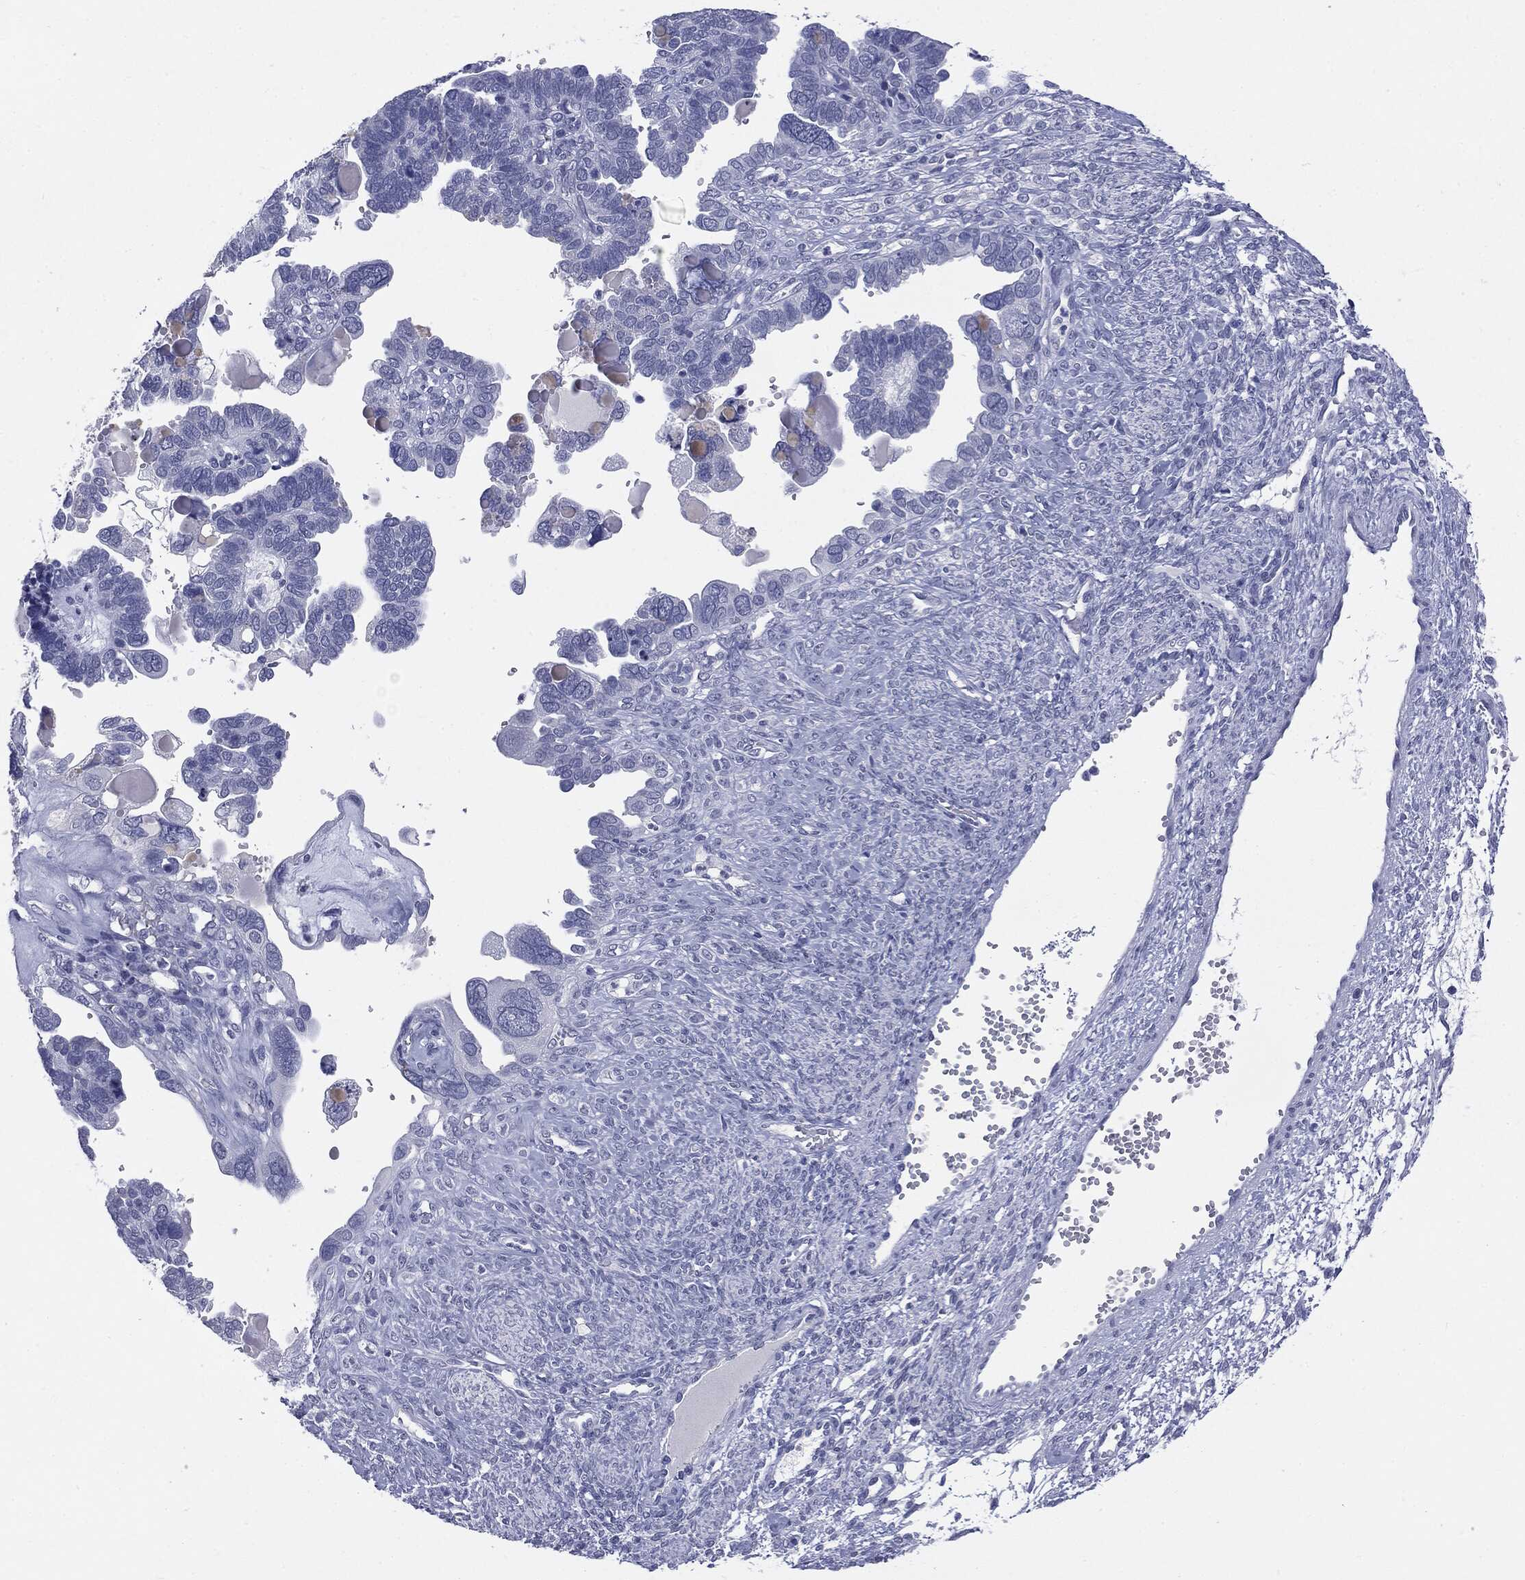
{"staining": {"intensity": "negative", "quantity": "none", "location": "none"}, "tissue": "ovarian cancer", "cell_type": "Tumor cells", "image_type": "cancer", "snomed": [{"axis": "morphology", "description": "Cystadenocarcinoma, serous, NOS"}, {"axis": "topography", "description": "Ovary"}], "caption": "A high-resolution photomicrograph shows IHC staining of serous cystadenocarcinoma (ovarian), which shows no significant staining in tumor cells.", "gene": "TSHB", "patient": {"sex": "female", "age": 51}}